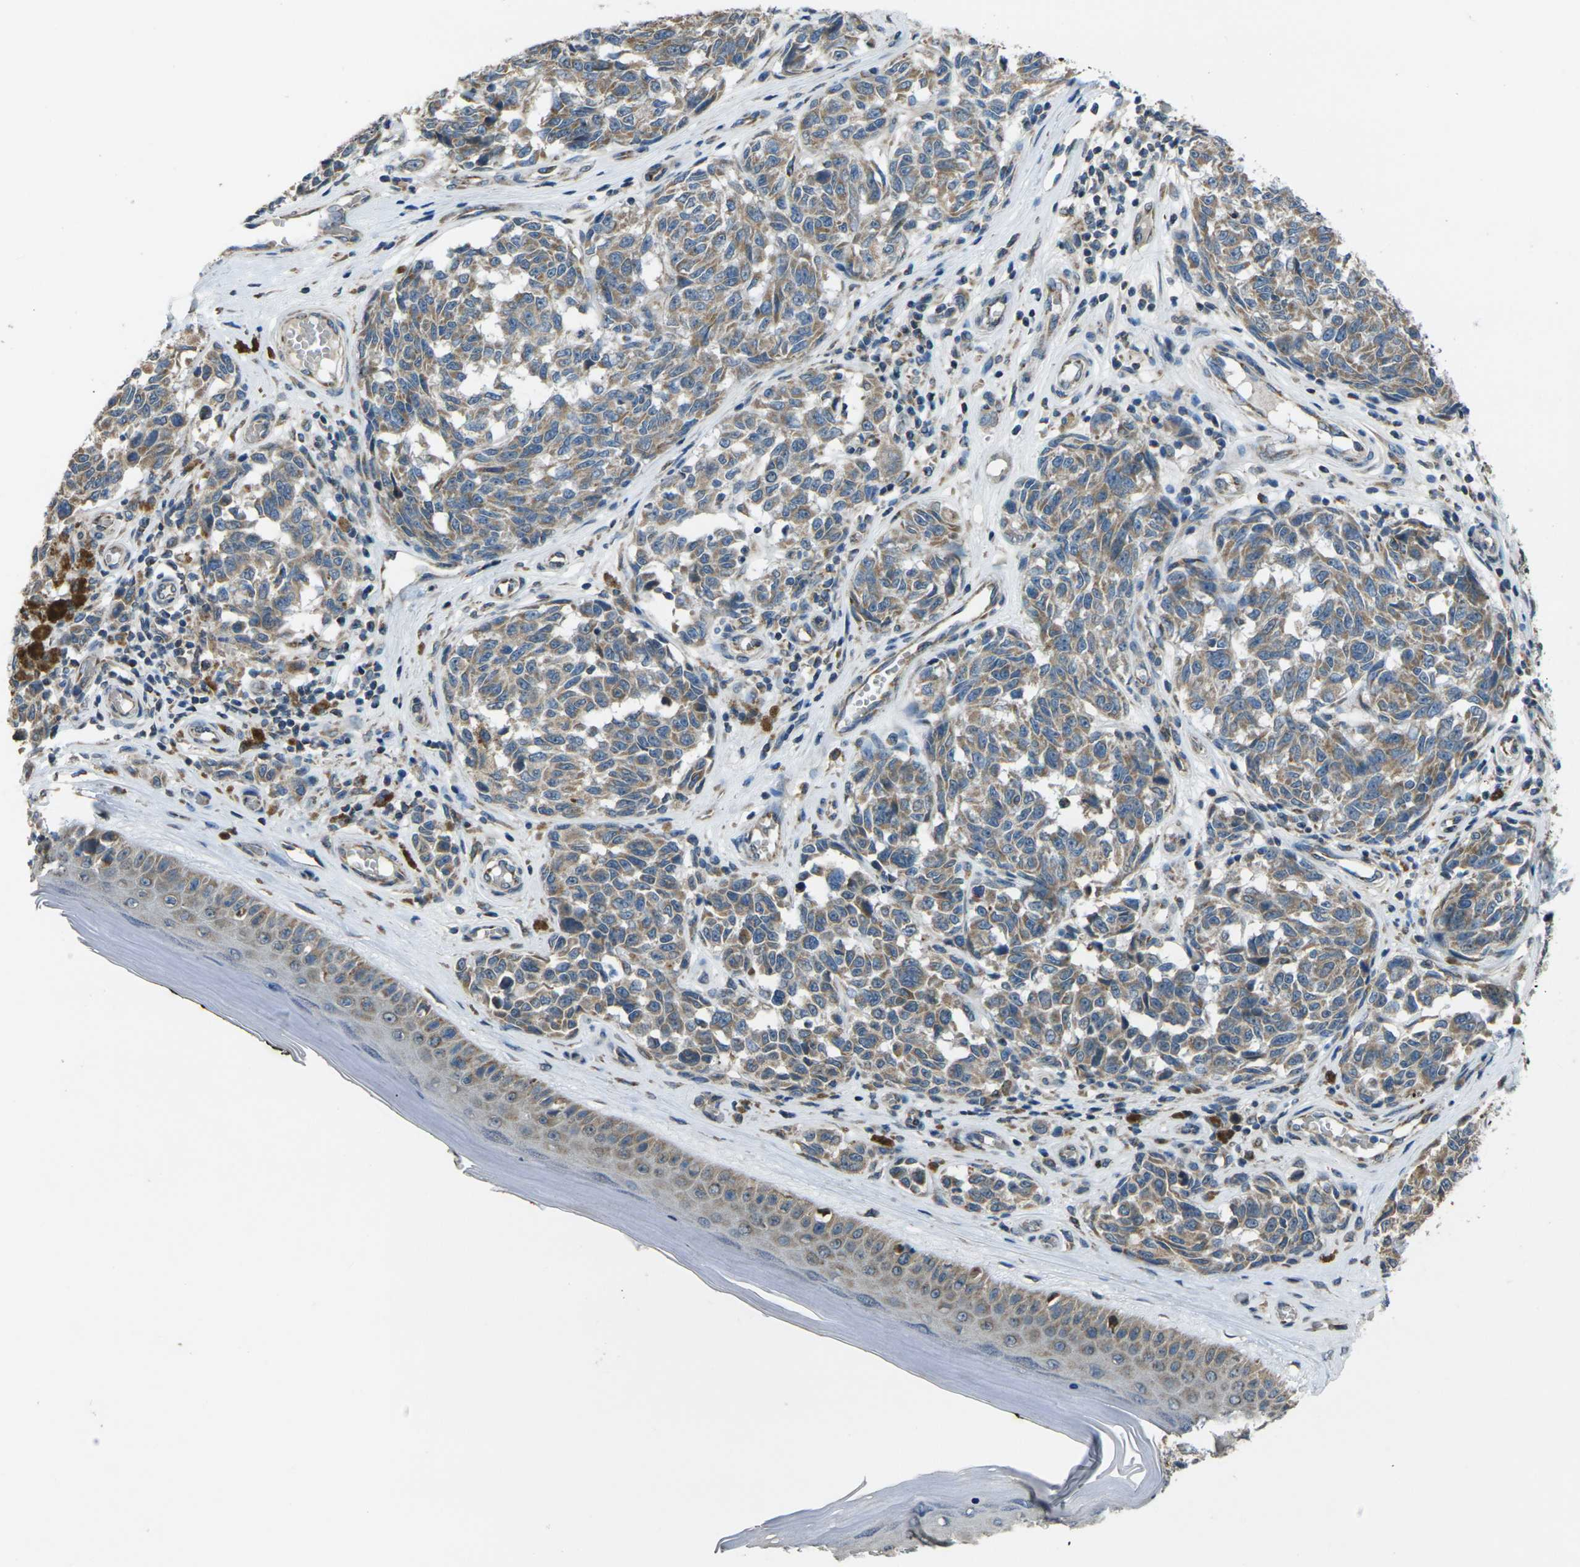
{"staining": {"intensity": "moderate", "quantity": ">75%", "location": "cytoplasmic/membranous"}, "tissue": "melanoma", "cell_type": "Tumor cells", "image_type": "cancer", "snomed": [{"axis": "morphology", "description": "Malignant melanoma, NOS"}, {"axis": "topography", "description": "Skin"}], "caption": "Protein staining shows moderate cytoplasmic/membranous positivity in about >75% of tumor cells in melanoma. The protein is shown in brown color, while the nuclei are stained blue.", "gene": "TMEM120B", "patient": {"sex": "female", "age": 64}}